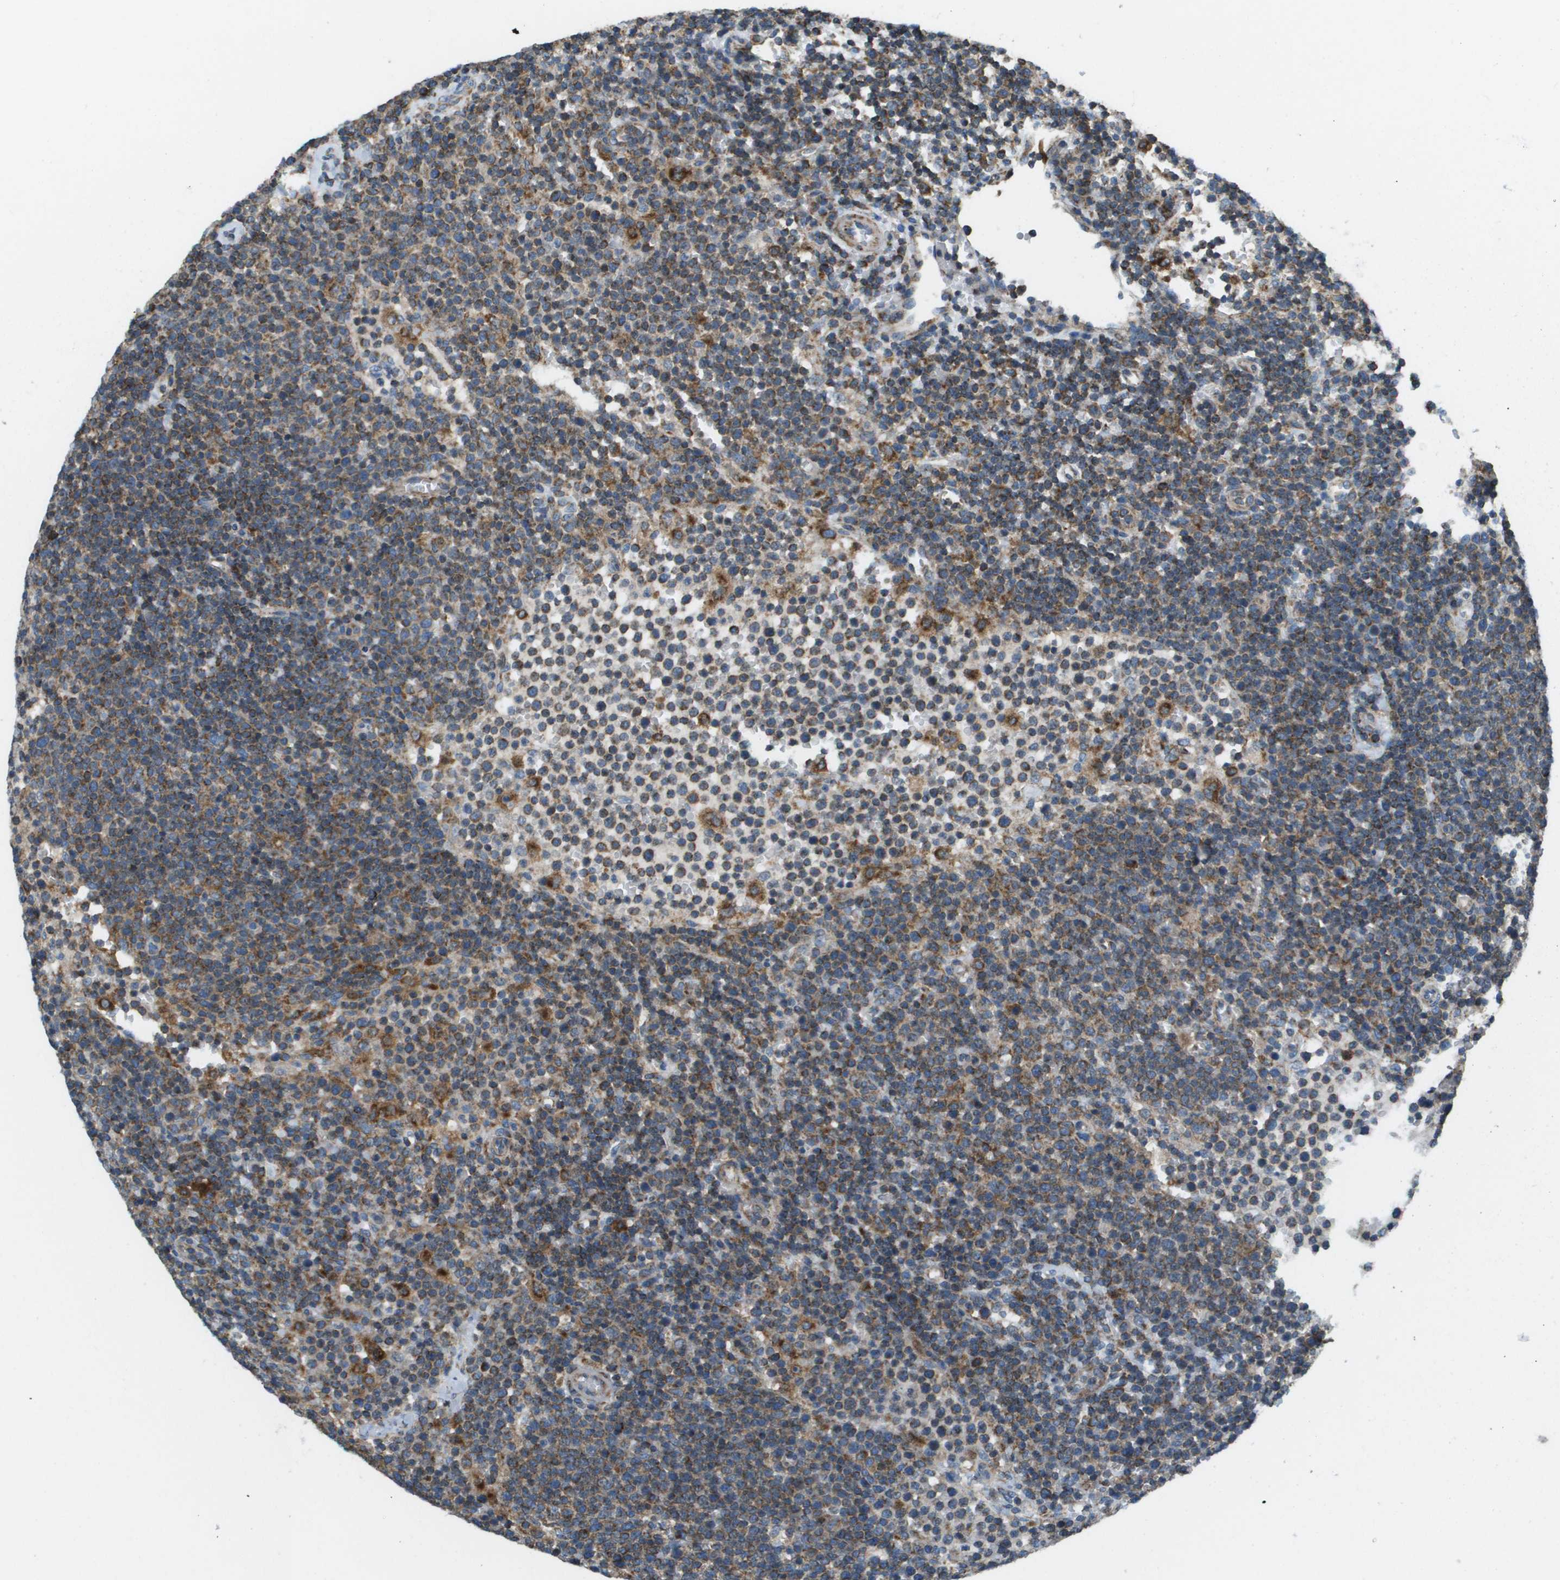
{"staining": {"intensity": "moderate", "quantity": ">75%", "location": "cytoplasmic/membranous"}, "tissue": "lymphoma", "cell_type": "Tumor cells", "image_type": "cancer", "snomed": [{"axis": "morphology", "description": "Malignant lymphoma, non-Hodgkin's type, High grade"}, {"axis": "topography", "description": "Lymph node"}], "caption": "Protein staining shows moderate cytoplasmic/membranous staining in approximately >75% of tumor cells in lymphoma. (brown staining indicates protein expression, while blue staining denotes nuclei).", "gene": "TAOK3", "patient": {"sex": "male", "age": 61}}